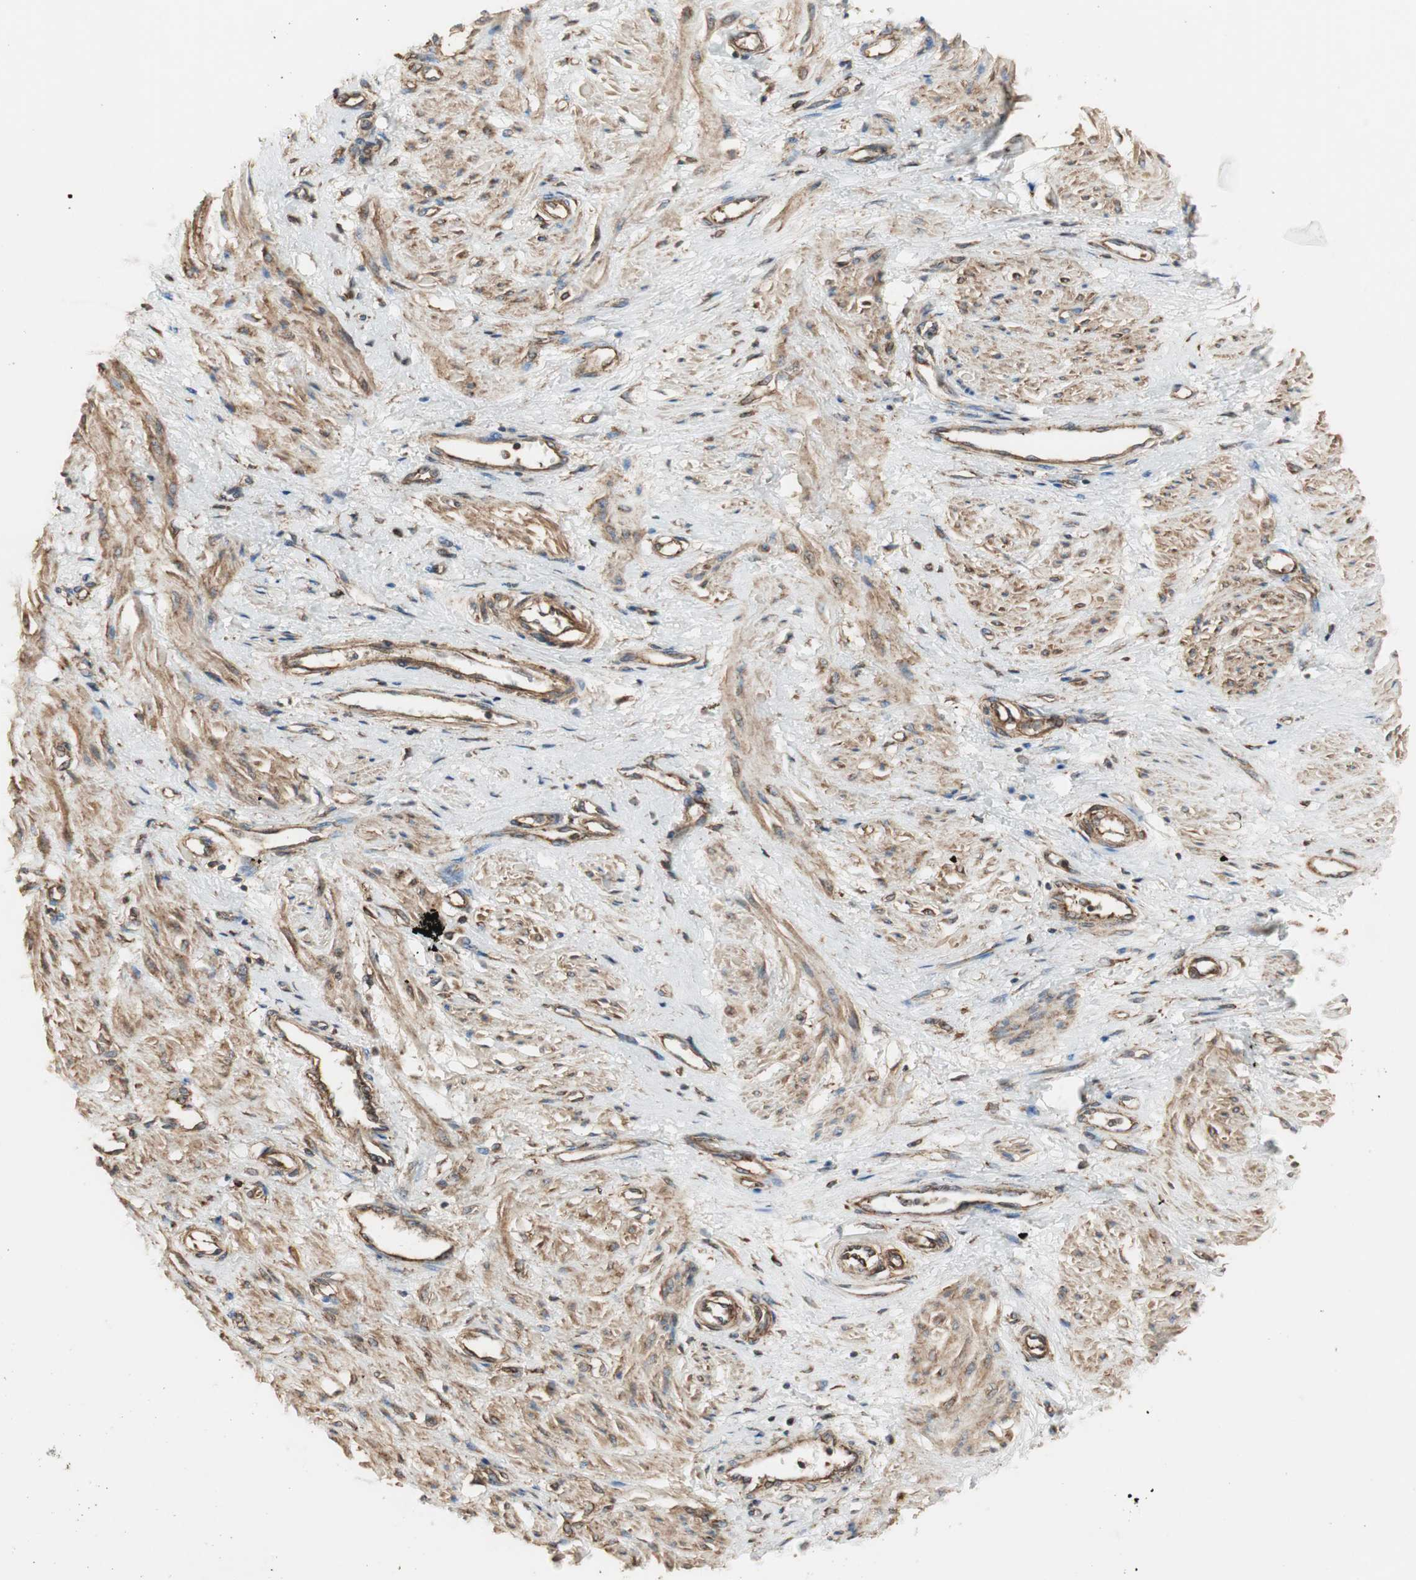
{"staining": {"intensity": "moderate", "quantity": ">75%", "location": "cytoplasmic/membranous"}, "tissue": "smooth muscle", "cell_type": "Smooth muscle cells", "image_type": "normal", "snomed": [{"axis": "morphology", "description": "Normal tissue, NOS"}, {"axis": "topography", "description": "Smooth muscle"}, {"axis": "topography", "description": "Uterus"}], "caption": "Immunohistochemistry (IHC) of unremarkable human smooth muscle shows medium levels of moderate cytoplasmic/membranous positivity in approximately >75% of smooth muscle cells.", "gene": "H6PD", "patient": {"sex": "female", "age": 39}}